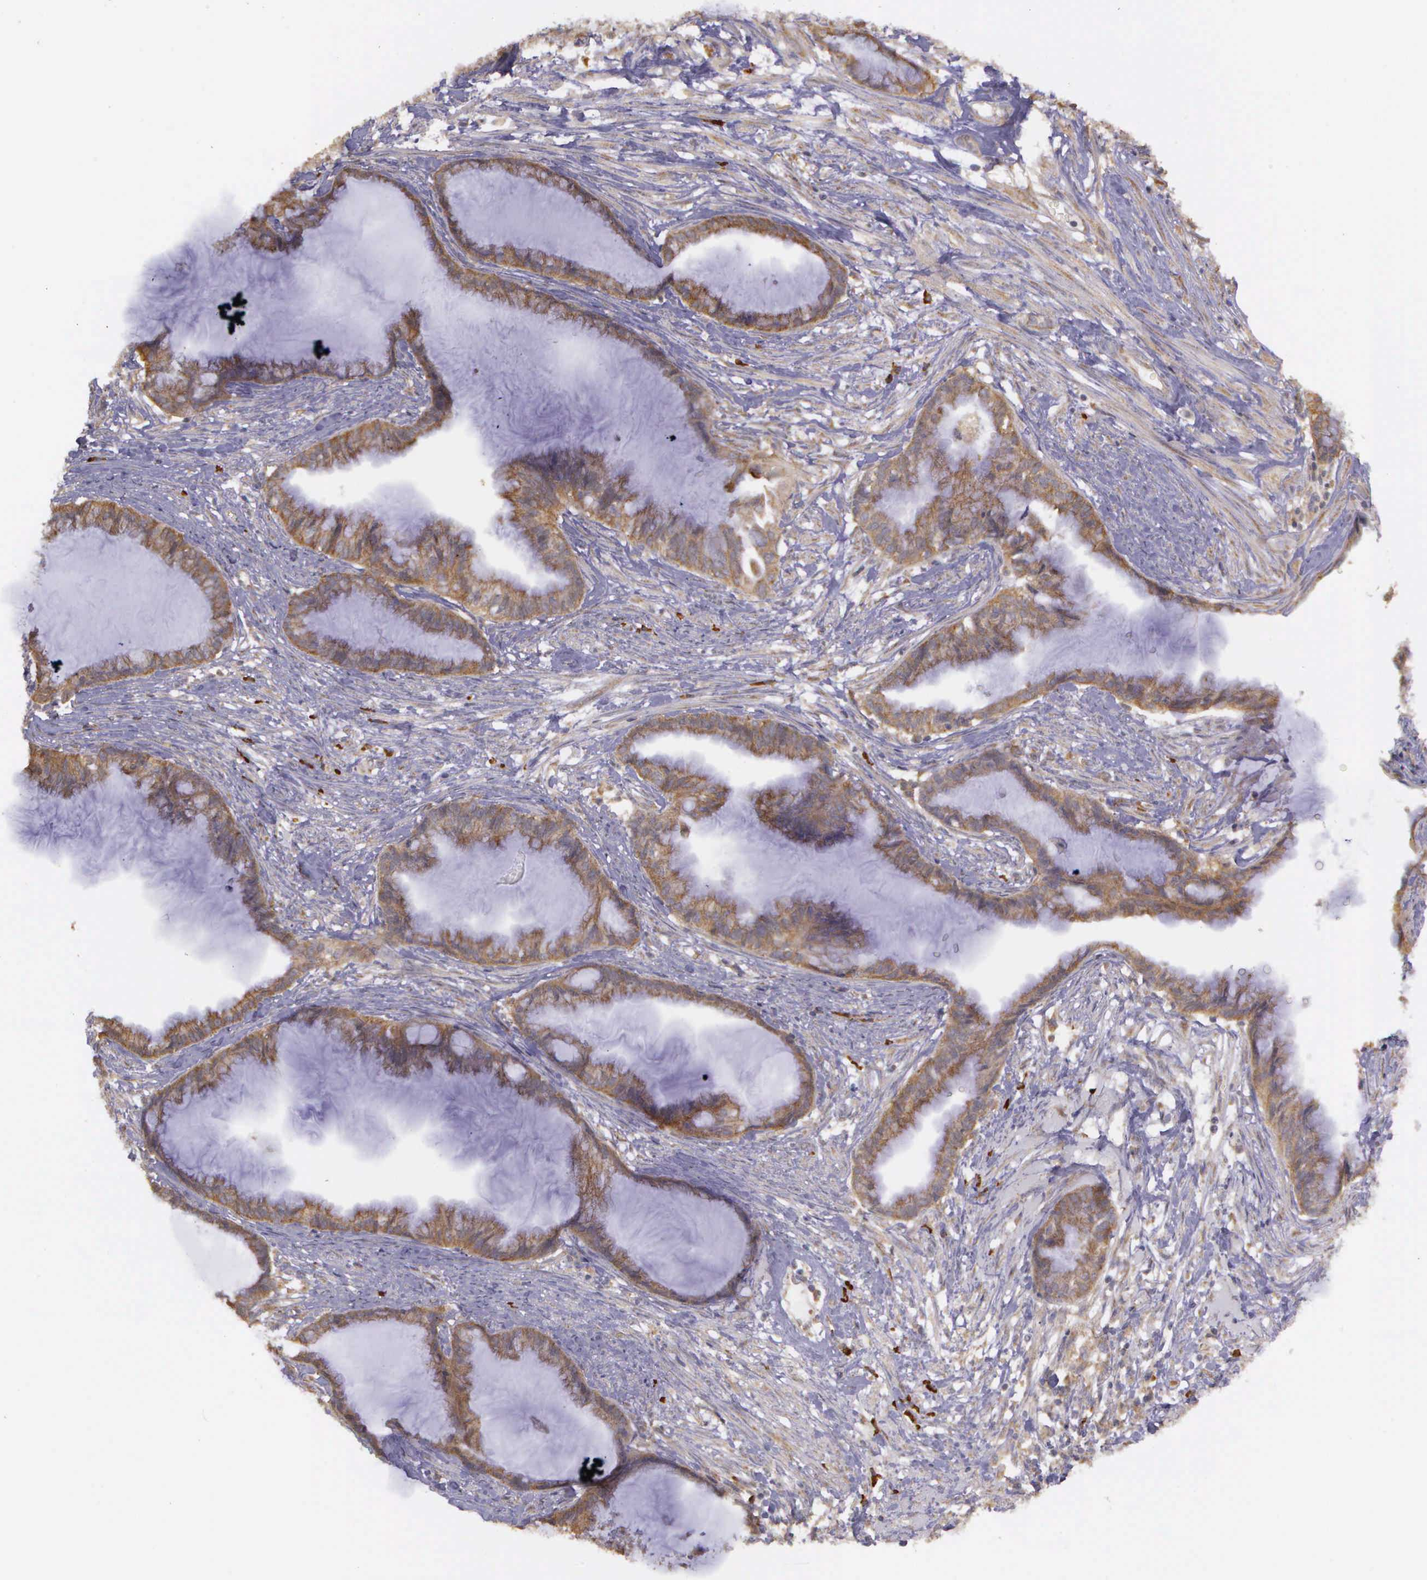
{"staining": {"intensity": "moderate", "quantity": ">75%", "location": "cytoplasmic/membranous"}, "tissue": "endometrial cancer", "cell_type": "Tumor cells", "image_type": "cancer", "snomed": [{"axis": "morphology", "description": "Adenocarcinoma, NOS"}, {"axis": "topography", "description": "Endometrium"}], "caption": "This micrograph shows IHC staining of endometrial cancer (adenocarcinoma), with medium moderate cytoplasmic/membranous staining in approximately >75% of tumor cells.", "gene": "EIF5", "patient": {"sex": "female", "age": 86}}